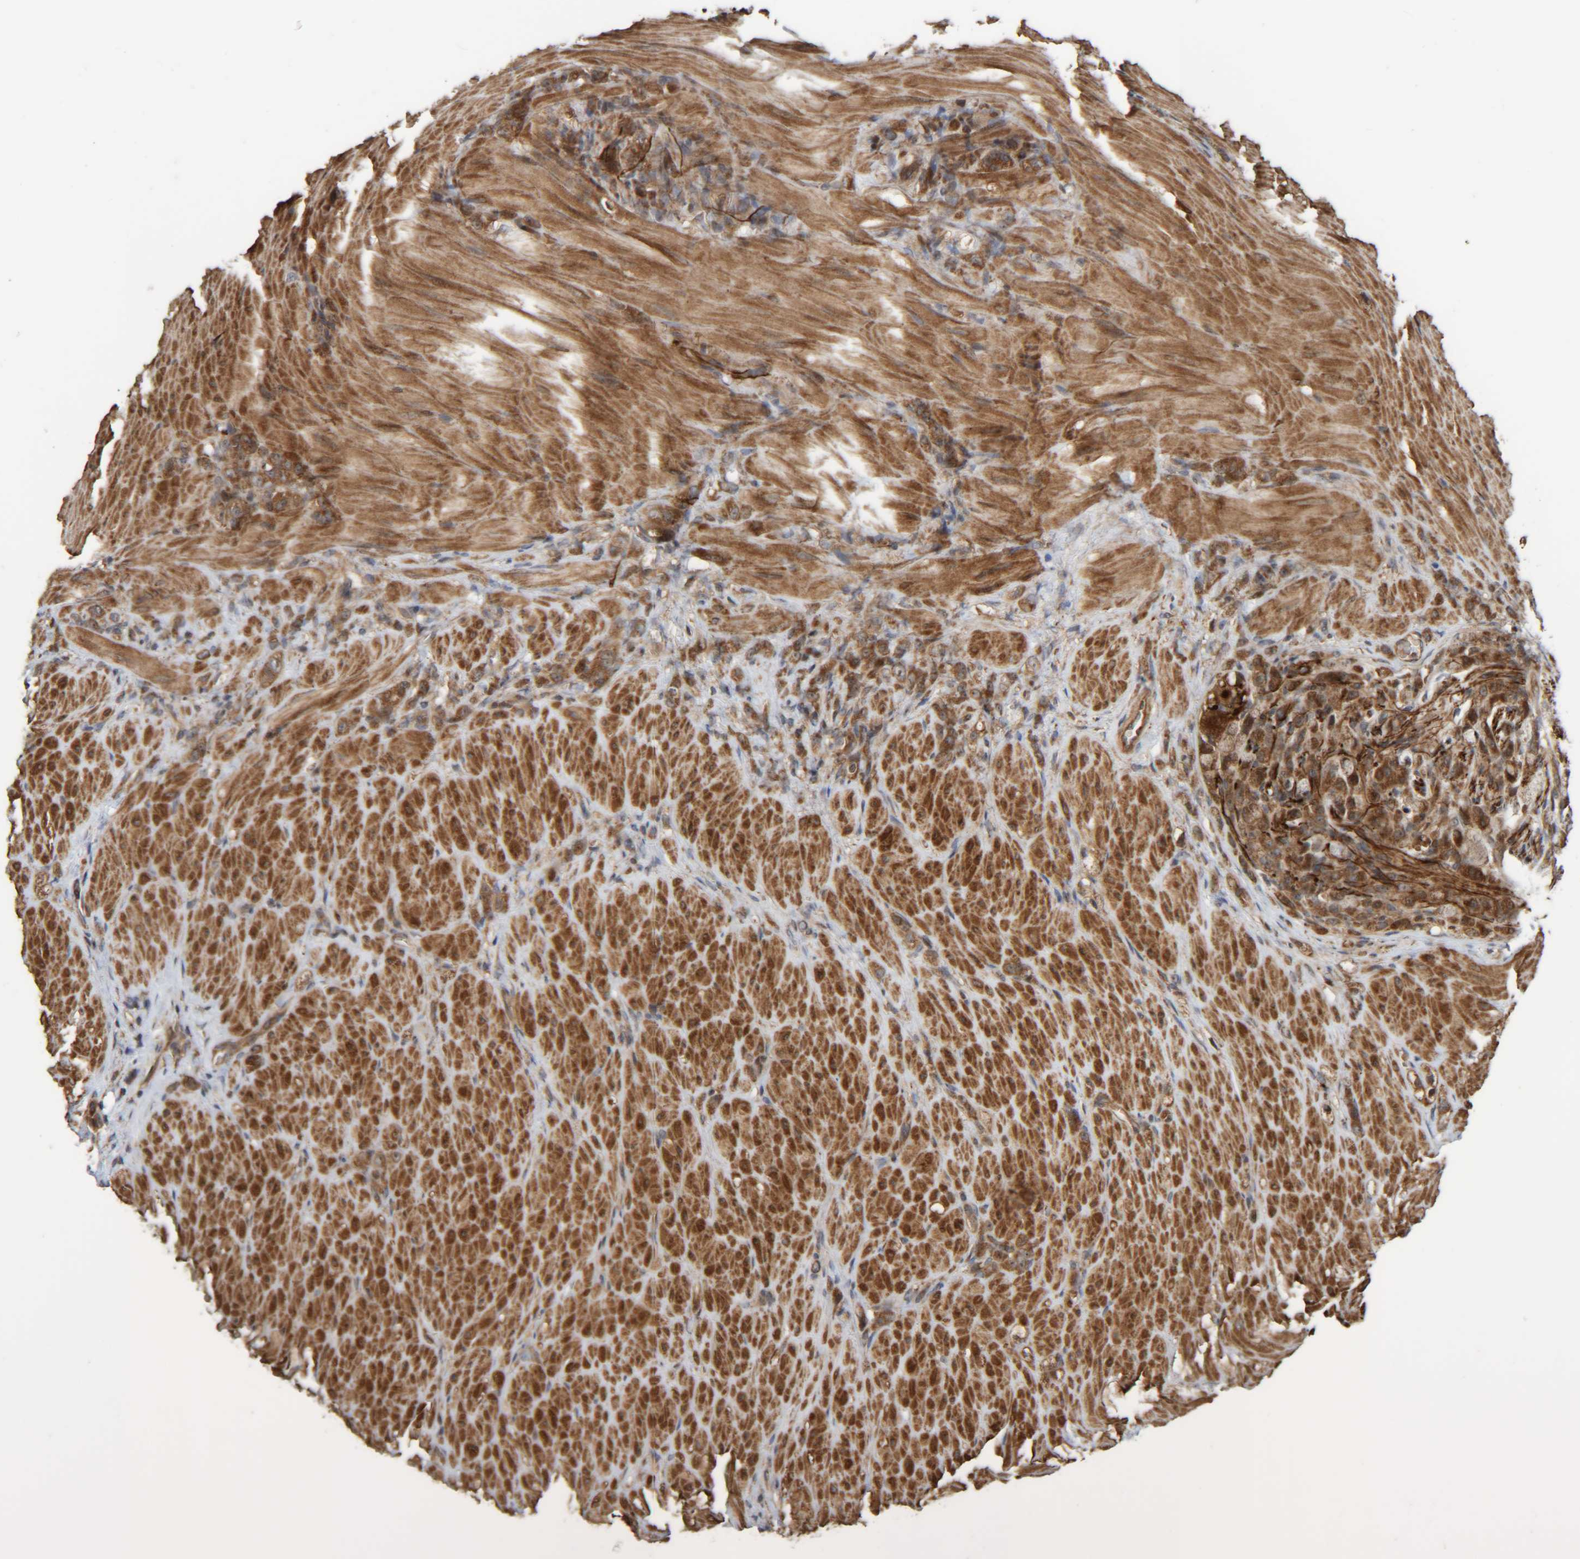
{"staining": {"intensity": "strong", "quantity": ">75%", "location": "cytoplasmic/membranous"}, "tissue": "stomach cancer", "cell_type": "Tumor cells", "image_type": "cancer", "snomed": [{"axis": "morphology", "description": "Normal tissue, NOS"}, {"axis": "morphology", "description": "Adenocarcinoma, NOS"}, {"axis": "topography", "description": "Stomach"}], "caption": "Protein expression analysis of stomach cancer (adenocarcinoma) shows strong cytoplasmic/membranous staining in about >75% of tumor cells. (Brightfield microscopy of DAB IHC at high magnification).", "gene": "CCDC57", "patient": {"sex": "male", "age": 82}}